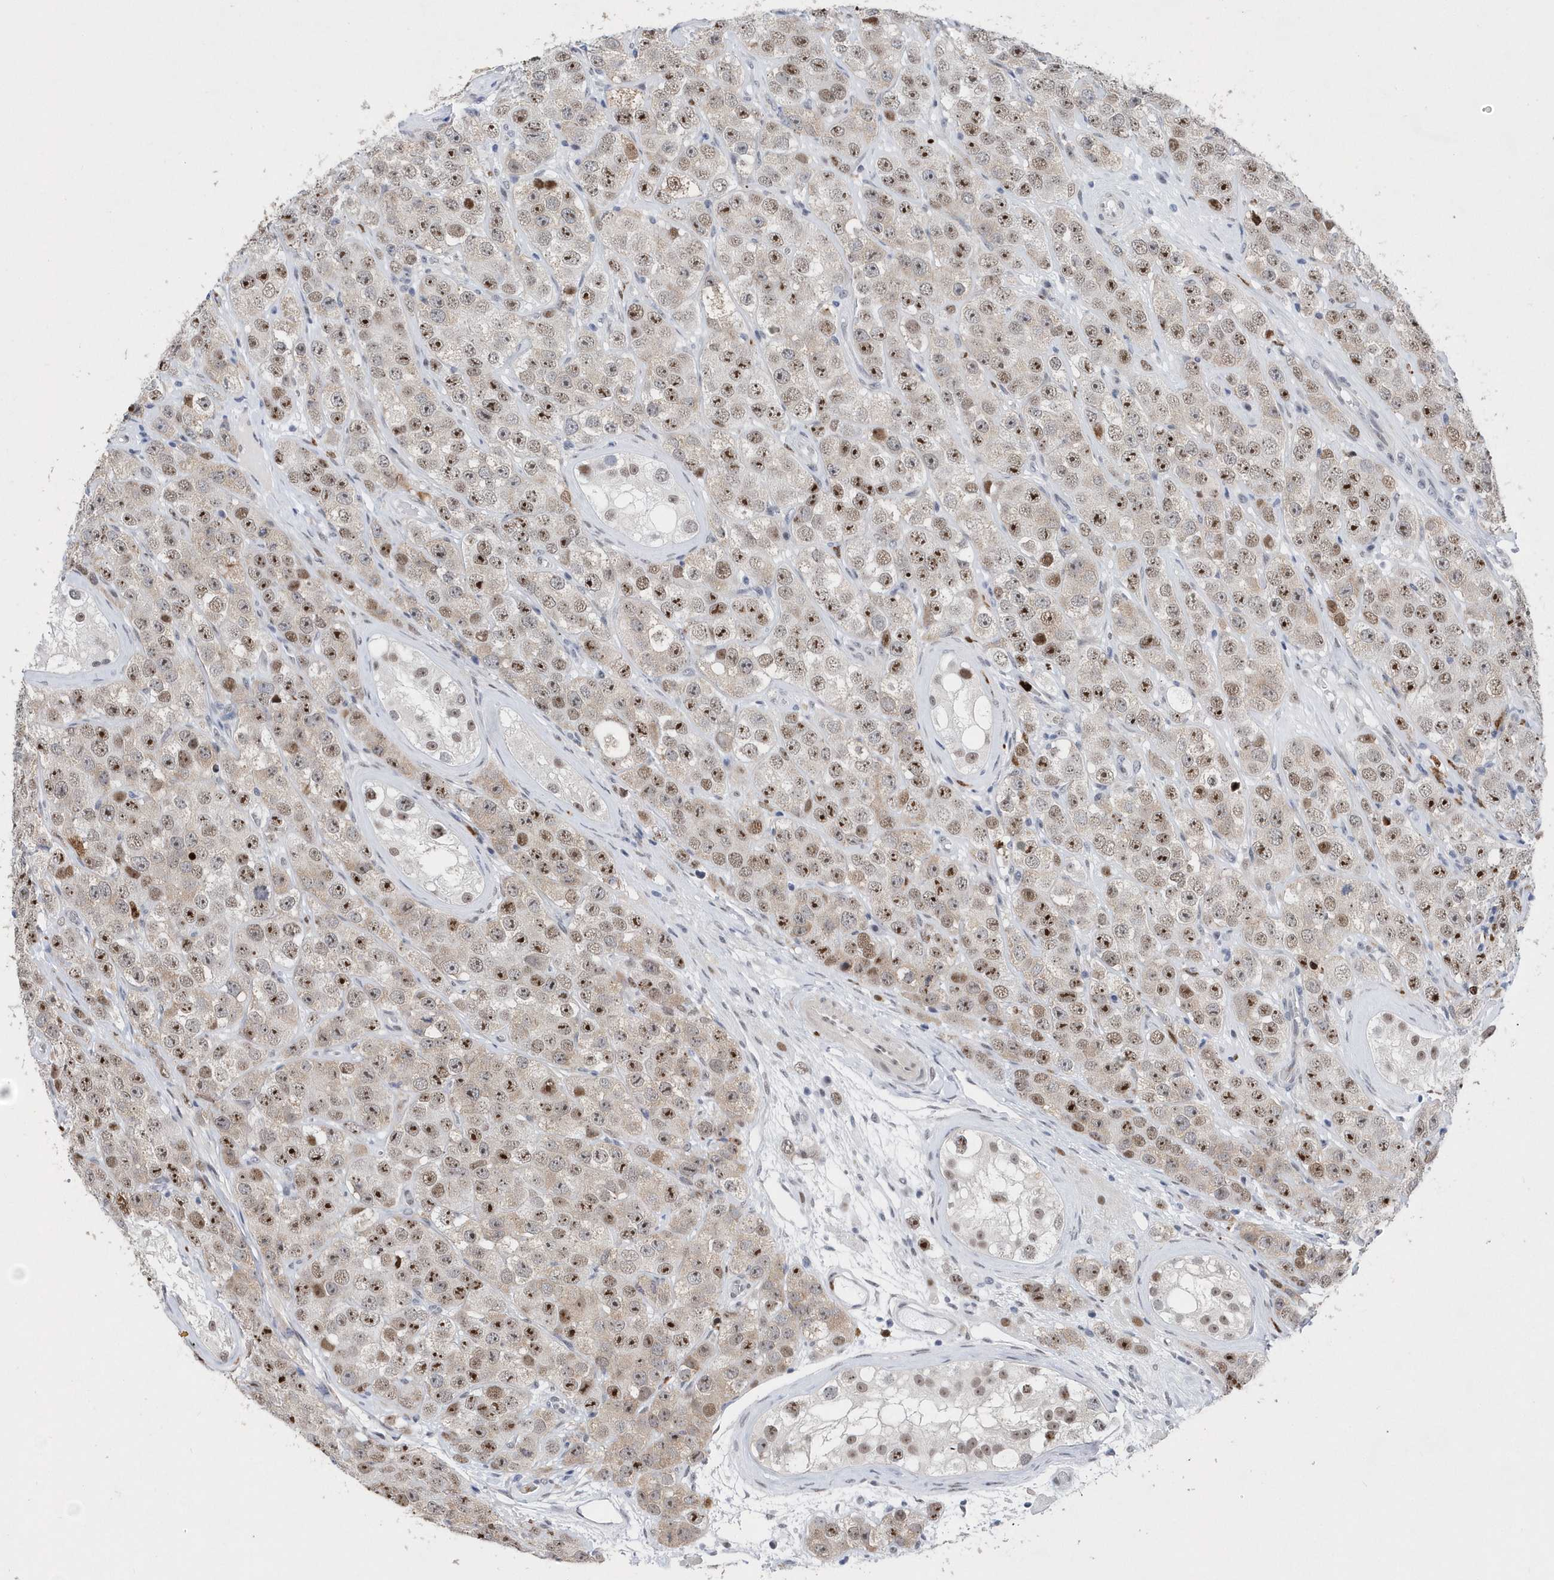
{"staining": {"intensity": "moderate", "quantity": ">75%", "location": "nuclear"}, "tissue": "testis cancer", "cell_type": "Tumor cells", "image_type": "cancer", "snomed": [{"axis": "morphology", "description": "Seminoma, NOS"}, {"axis": "topography", "description": "Testis"}], "caption": "A histopathology image of human testis cancer stained for a protein reveals moderate nuclear brown staining in tumor cells.", "gene": "RPP30", "patient": {"sex": "male", "age": 28}}